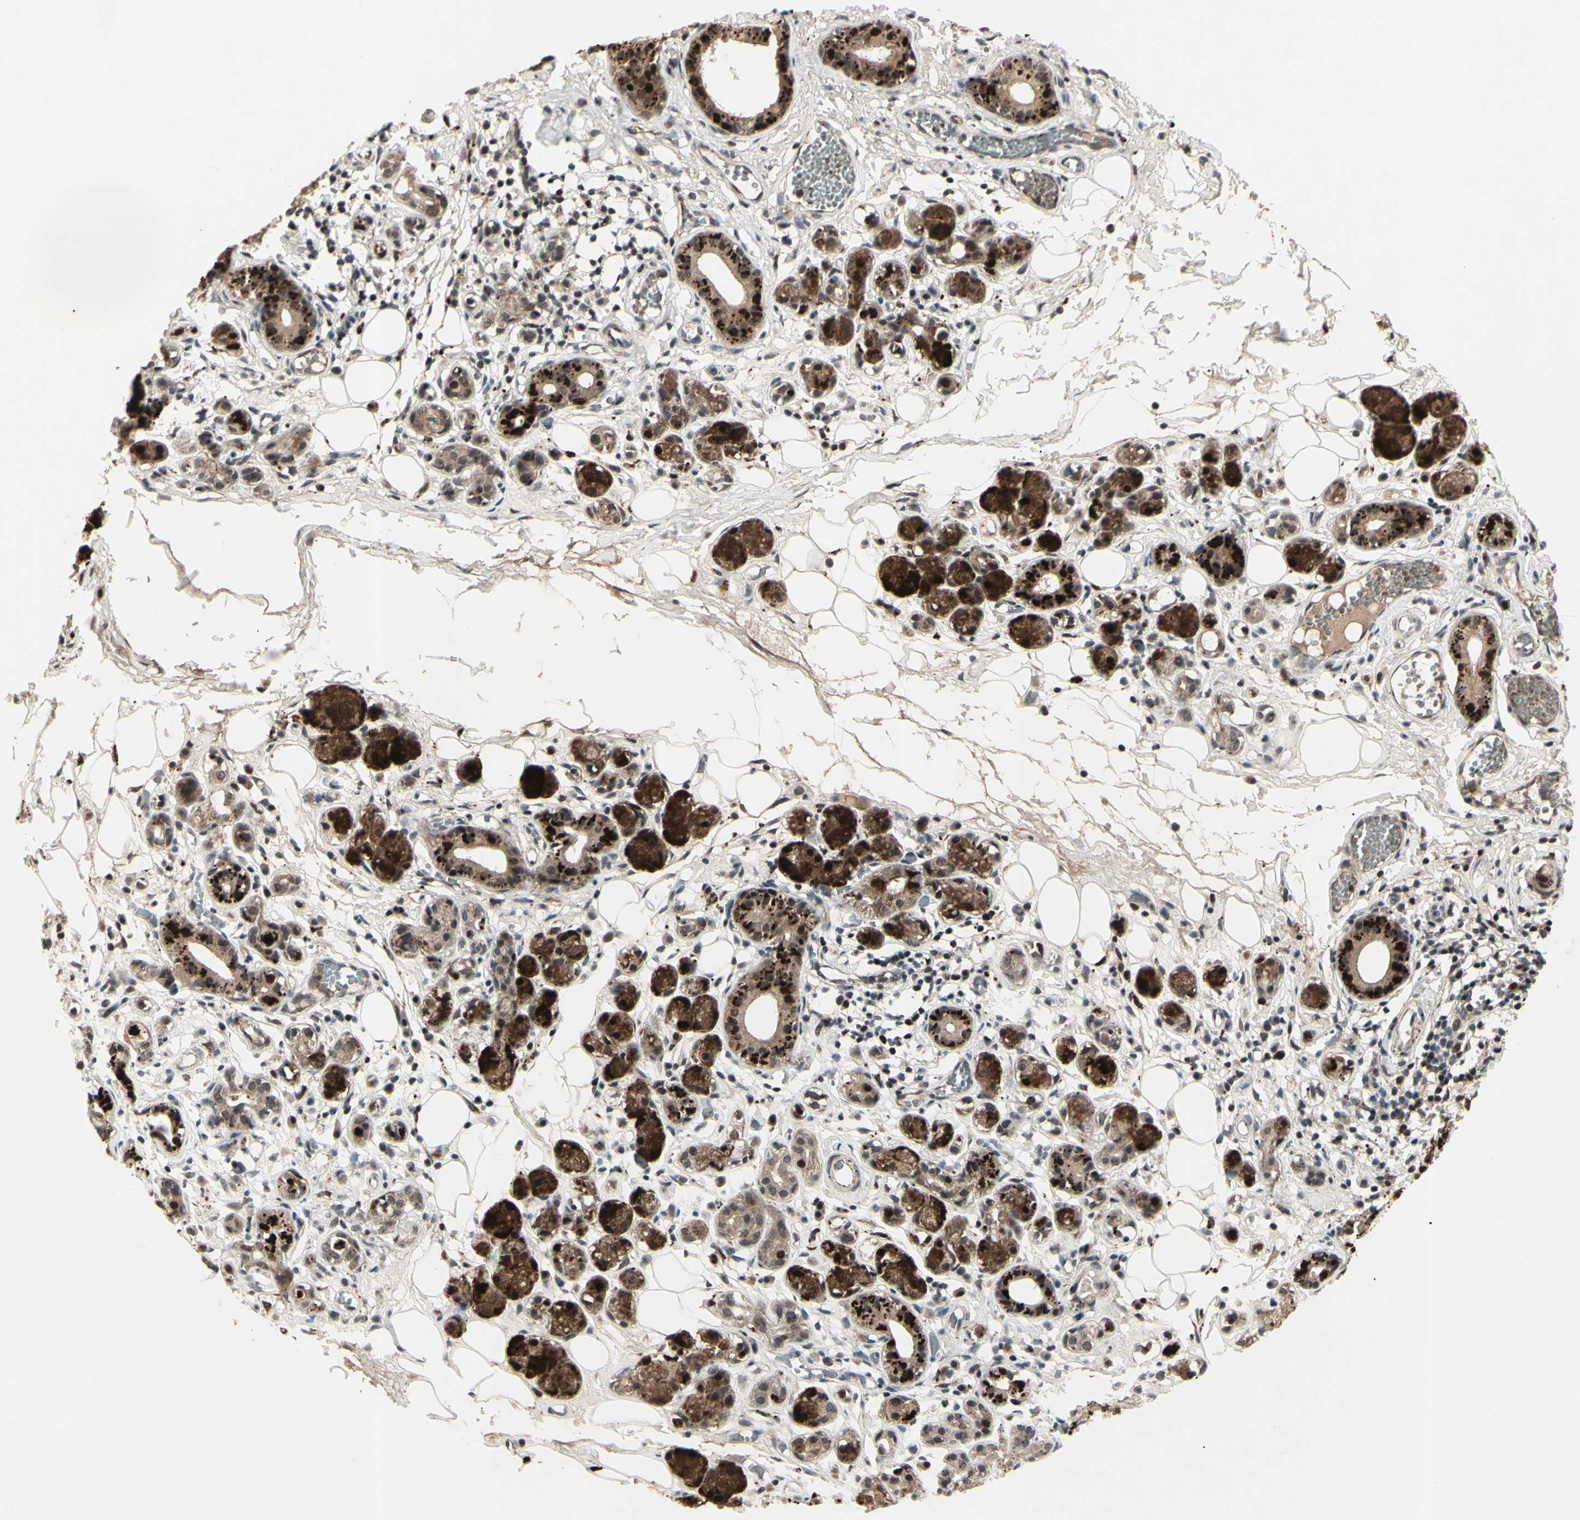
{"staining": {"intensity": "moderate", "quantity": ">75%", "location": "cytoplasmic/membranous,nuclear"}, "tissue": "adipose tissue", "cell_type": "Adipocytes", "image_type": "normal", "snomed": [{"axis": "morphology", "description": "Normal tissue, NOS"}, {"axis": "morphology", "description": "Inflammation, NOS"}, {"axis": "topography", "description": "Vascular tissue"}, {"axis": "topography", "description": "Salivary gland"}], "caption": "IHC micrograph of benign adipose tissue: human adipose tissue stained using immunohistochemistry (IHC) exhibits medium levels of moderate protein expression localized specifically in the cytoplasmic/membranous,nuclear of adipocytes, appearing as a cytoplasmic/membranous,nuclear brown color.", "gene": "MLF2", "patient": {"sex": "female", "age": 75}}